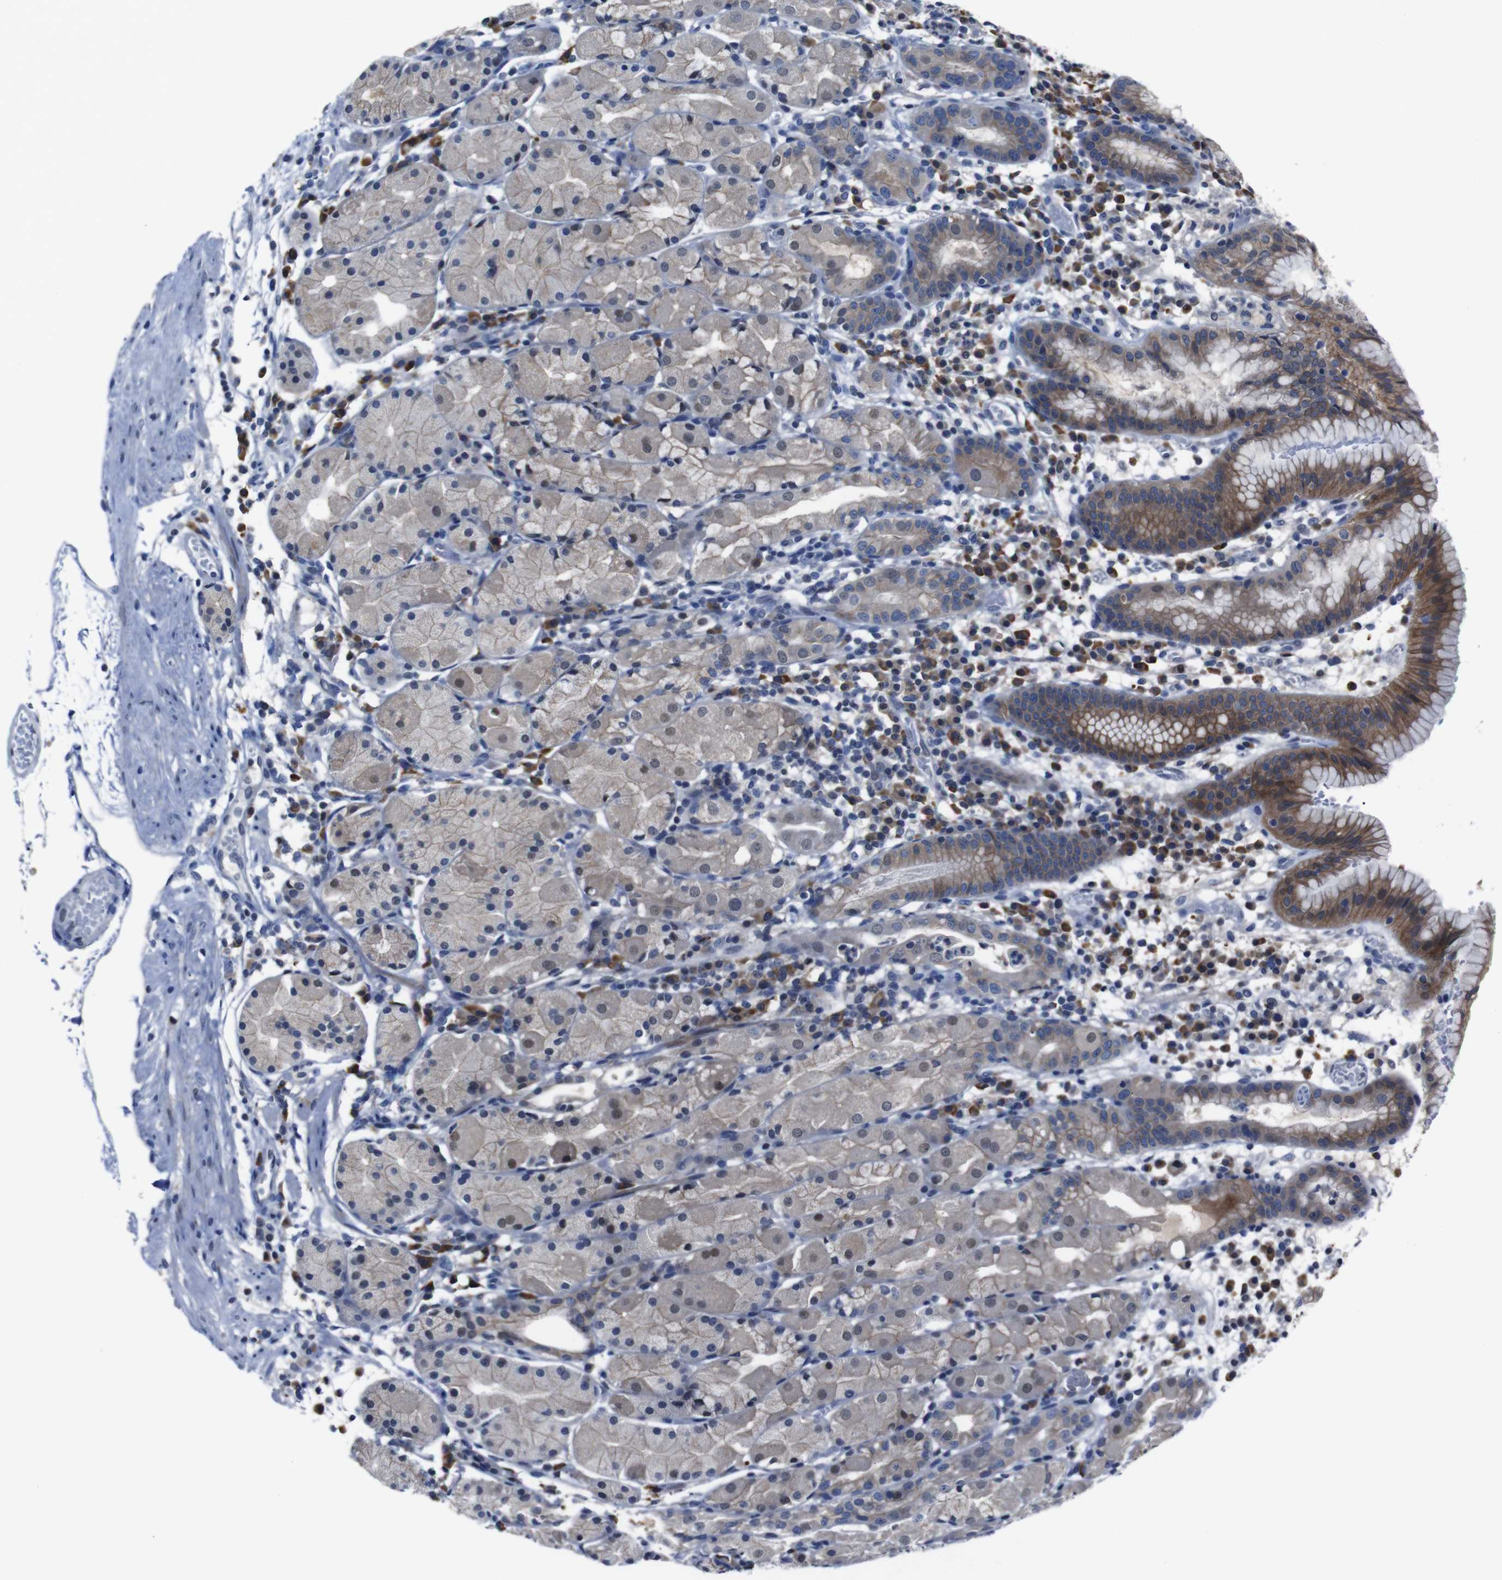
{"staining": {"intensity": "strong", "quantity": "25%-75%", "location": "cytoplasmic/membranous"}, "tissue": "stomach", "cell_type": "Glandular cells", "image_type": "normal", "snomed": [{"axis": "morphology", "description": "Normal tissue, NOS"}, {"axis": "topography", "description": "Stomach"}, {"axis": "topography", "description": "Stomach, lower"}], "caption": "Human stomach stained for a protein (brown) displays strong cytoplasmic/membranous positive expression in approximately 25%-75% of glandular cells.", "gene": "SEMA4B", "patient": {"sex": "female", "age": 75}}